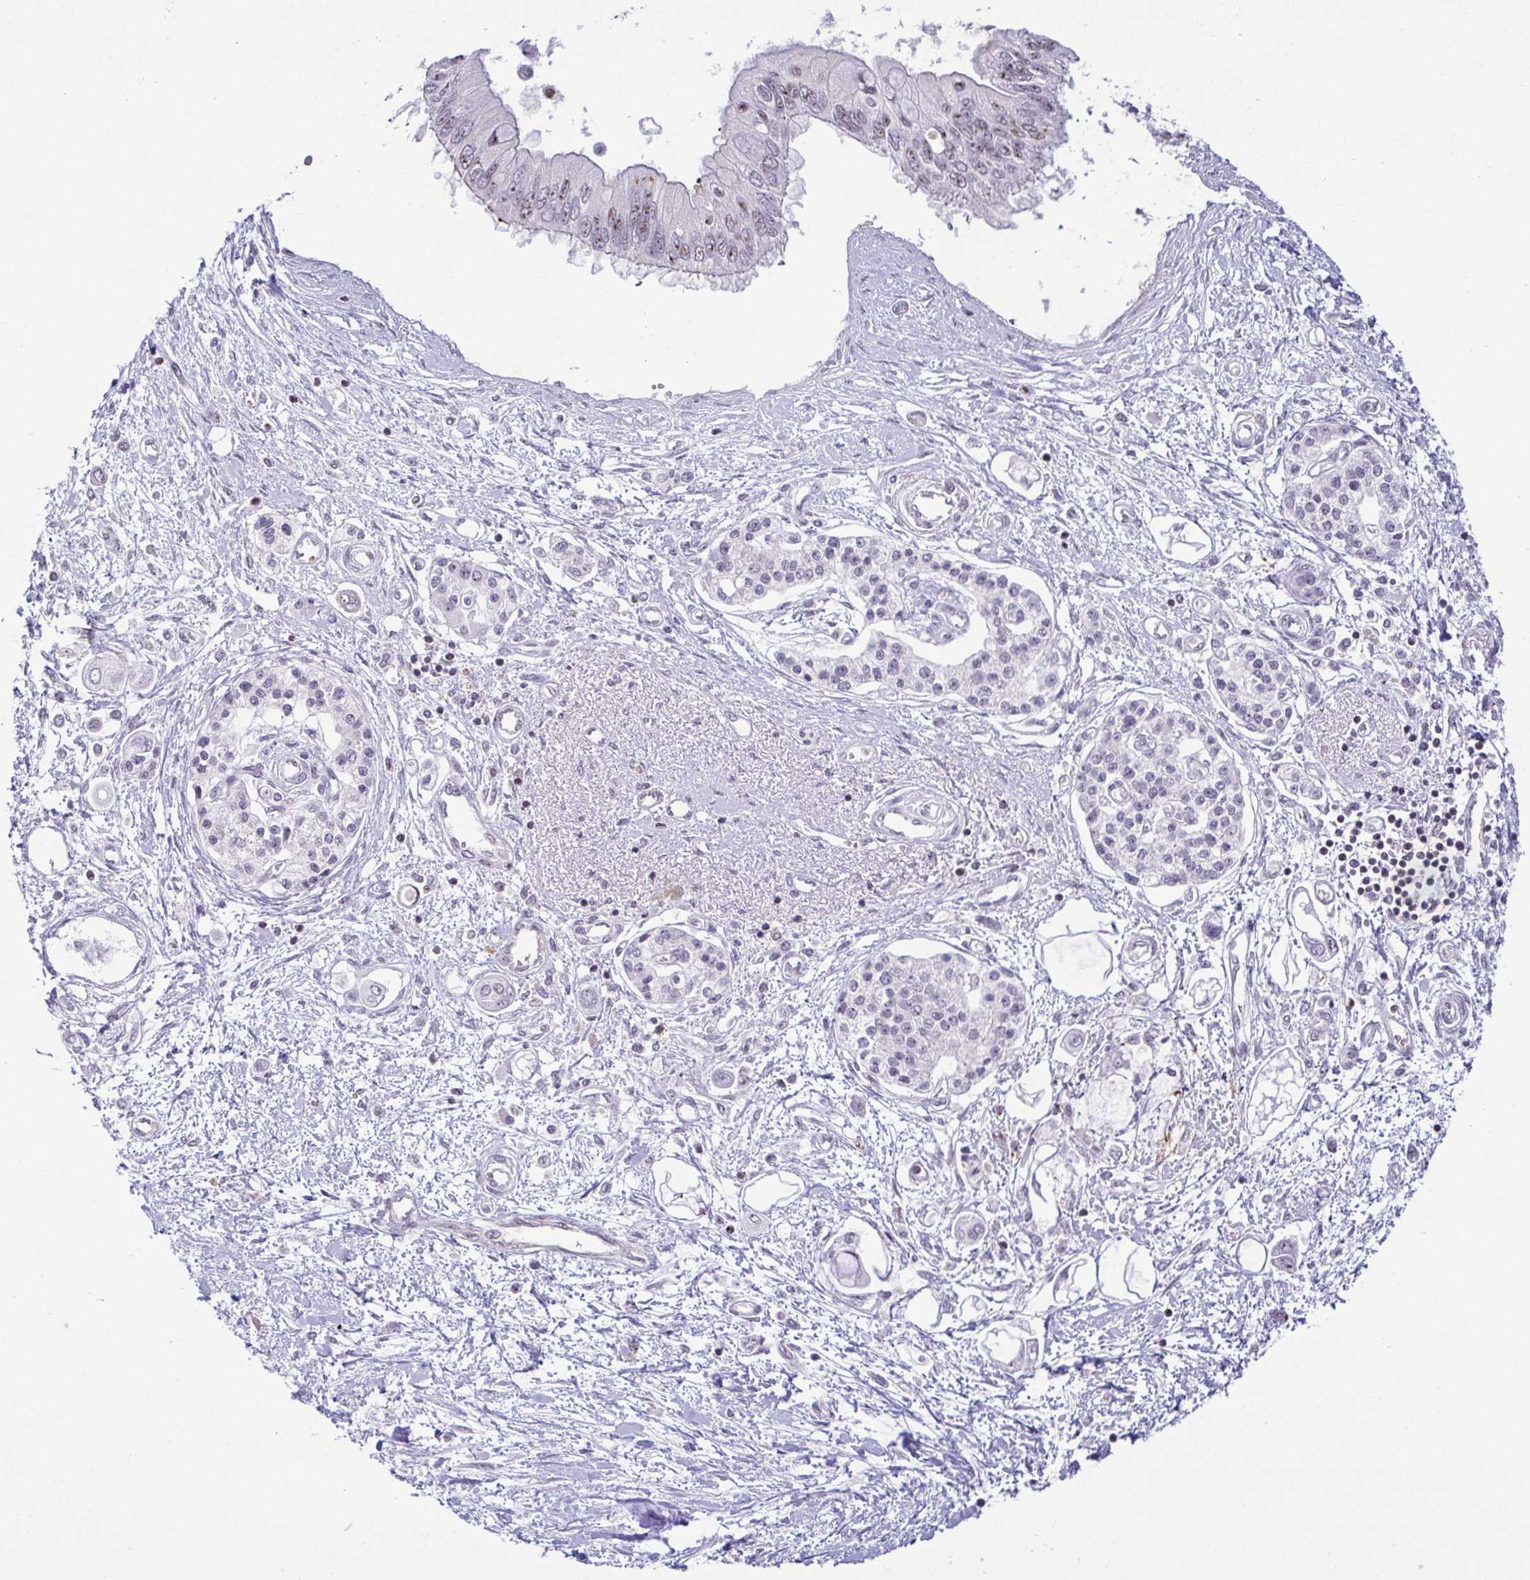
{"staining": {"intensity": "weak", "quantity": "<25%", "location": "nuclear"}, "tissue": "pancreatic cancer", "cell_type": "Tumor cells", "image_type": "cancer", "snomed": [{"axis": "morphology", "description": "Adenocarcinoma, NOS"}, {"axis": "topography", "description": "Pancreas"}], "caption": "A high-resolution photomicrograph shows immunohistochemistry (IHC) staining of pancreatic cancer (adenocarcinoma), which displays no significant expression in tumor cells. The staining is performed using DAB (3,3'-diaminobenzidine) brown chromogen with nuclei counter-stained in using hematoxylin.", "gene": "RSL24D1", "patient": {"sex": "female", "age": 77}}